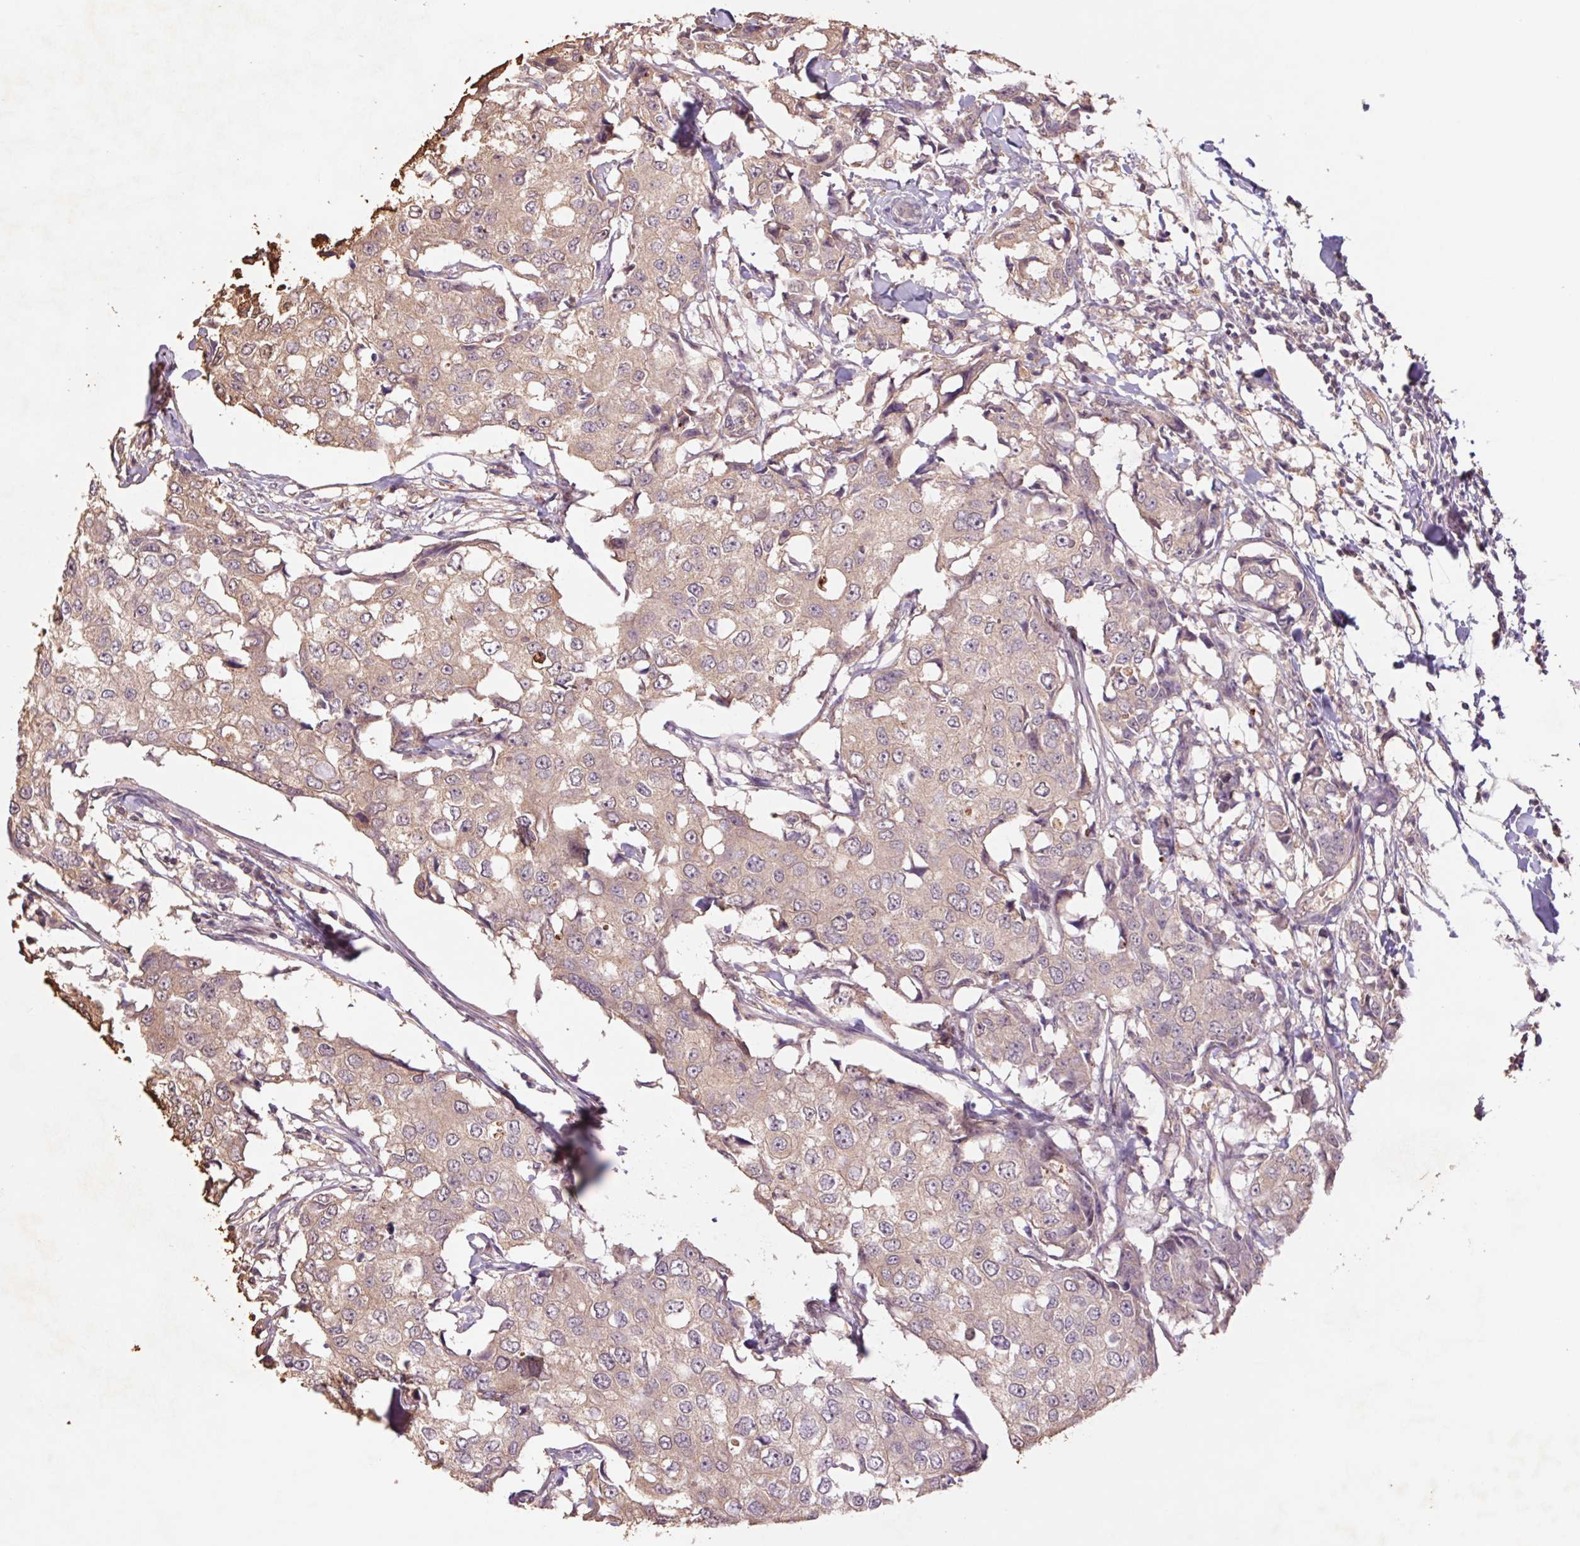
{"staining": {"intensity": "weak", "quantity": "25%-75%", "location": "cytoplasmic/membranous"}, "tissue": "breast cancer", "cell_type": "Tumor cells", "image_type": "cancer", "snomed": [{"axis": "morphology", "description": "Duct carcinoma"}, {"axis": "topography", "description": "Breast"}], "caption": "A brown stain highlights weak cytoplasmic/membranous positivity of a protein in human breast cancer tumor cells.", "gene": "GRM2", "patient": {"sex": "female", "age": 27}}